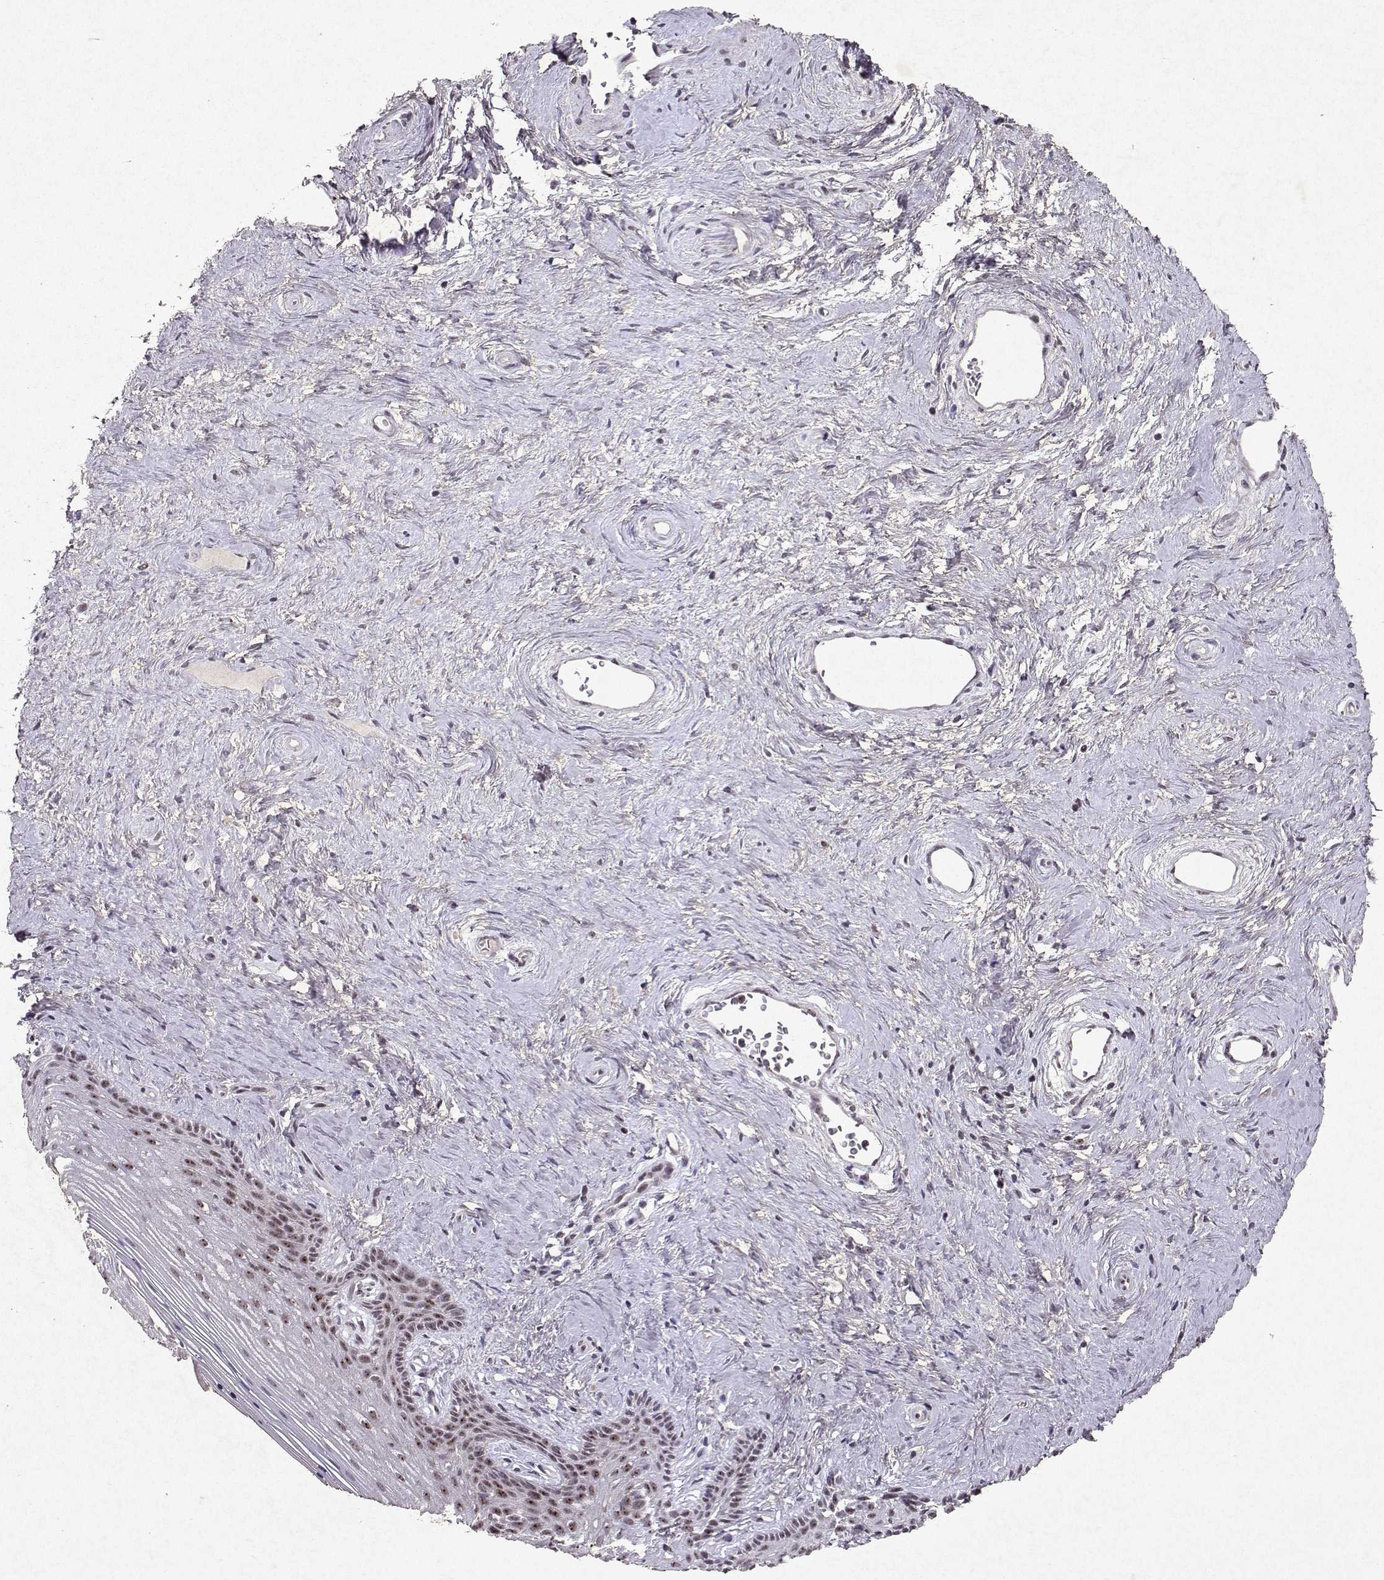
{"staining": {"intensity": "moderate", "quantity": ">75%", "location": "nuclear"}, "tissue": "vagina", "cell_type": "Squamous epithelial cells", "image_type": "normal", "snomed": [{"axis": "morphology", "description": "Normal tissue, NOS"}, {"axis": "topography", "description": "Vagina"}], "caption": "An image showing moderate nuclear expression in approximately >75% of squamous epithelial cells in normal vagina, as visualized by brown immunohistochemical staining.", "gene": "DDX56", "patient": {"sex": "female", "age": 45}}